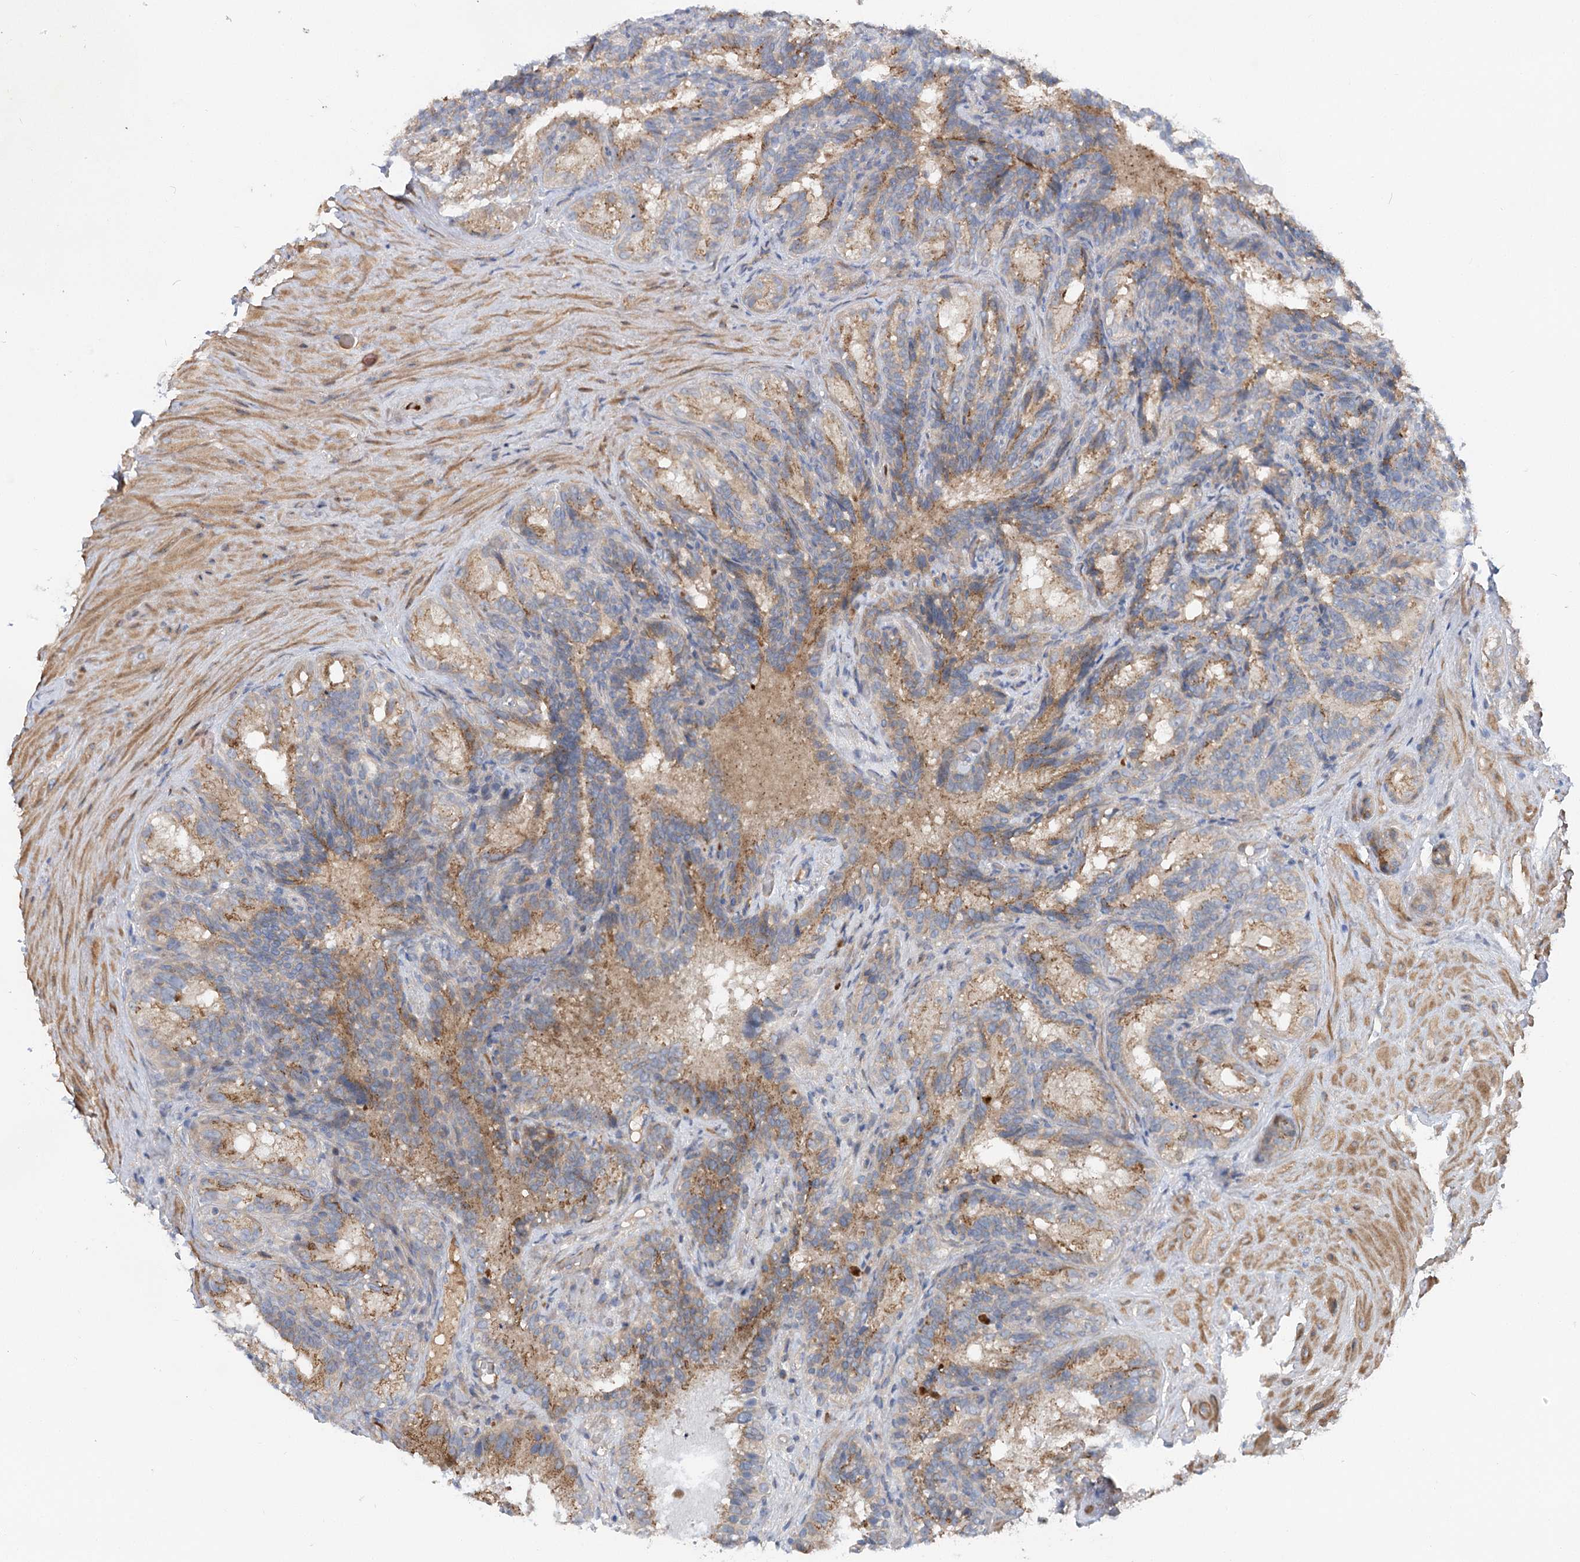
{"staining": {"intensity": "moderate", "quantity": "25%-75%", "location": "cytoplasmic/membranous"}, "tissue": "seminal vesicle", "cell_type": "Glandular cells", "image_type": "normal", "snomed": [{"axis": "morphology", "description": "Normal tissue, NOS"}, {"axis": "topography", "description": "Seminal veicle"}], "caption": "Seminal vesicle stained with DAB IHC demonstrates medium levels of moderate cytoplasmic/membranous expression in approximately 25%-75% of glandular cells. (brown staining indicates protein expression, while blue staining denotes nuclei).", "gene": "FGF19", "patient": {"sex": "male", "age": 60}}